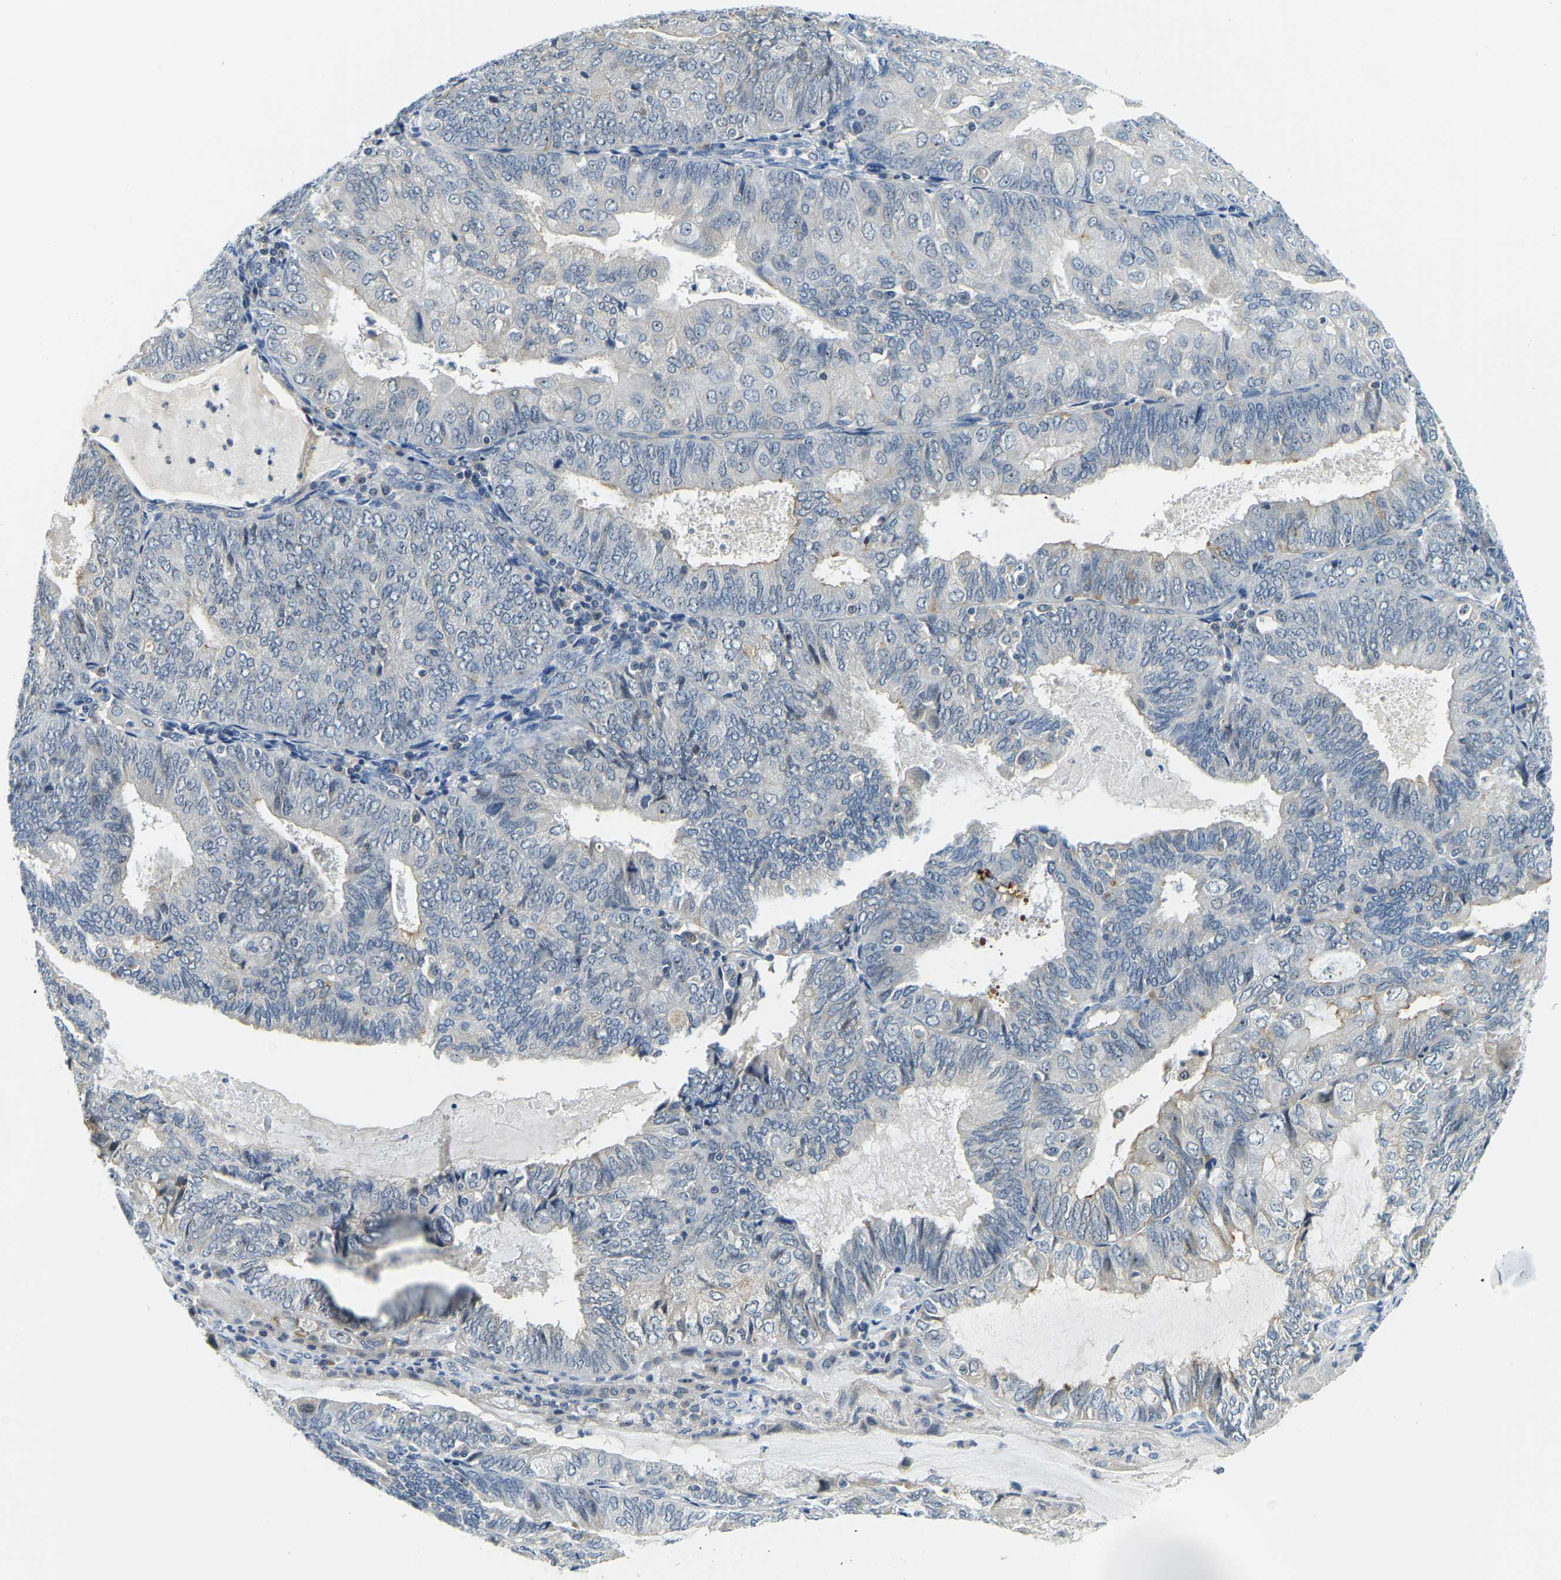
{"staining": {"intensity": "weak", "quantity": "<25%", "location": "cytoplasmic/membranous"}, "tissue": "endometrial cancer", "cell_type": "Tumor cells", "image_type": "cancer", "snomed": [{"axis": "morphology", "description": "Adenocarcinoma, NOS"}, {"axis": "topography", "description": "Endometrium"}], "caption": "Tumor cells show no significant protein staining in endometrial adenocarcinoma. (Immunohistochemistry, brightfield microscopy, high magnification).", "gene": "RRP1", "patient": {"sex": "female", "age": 81}}